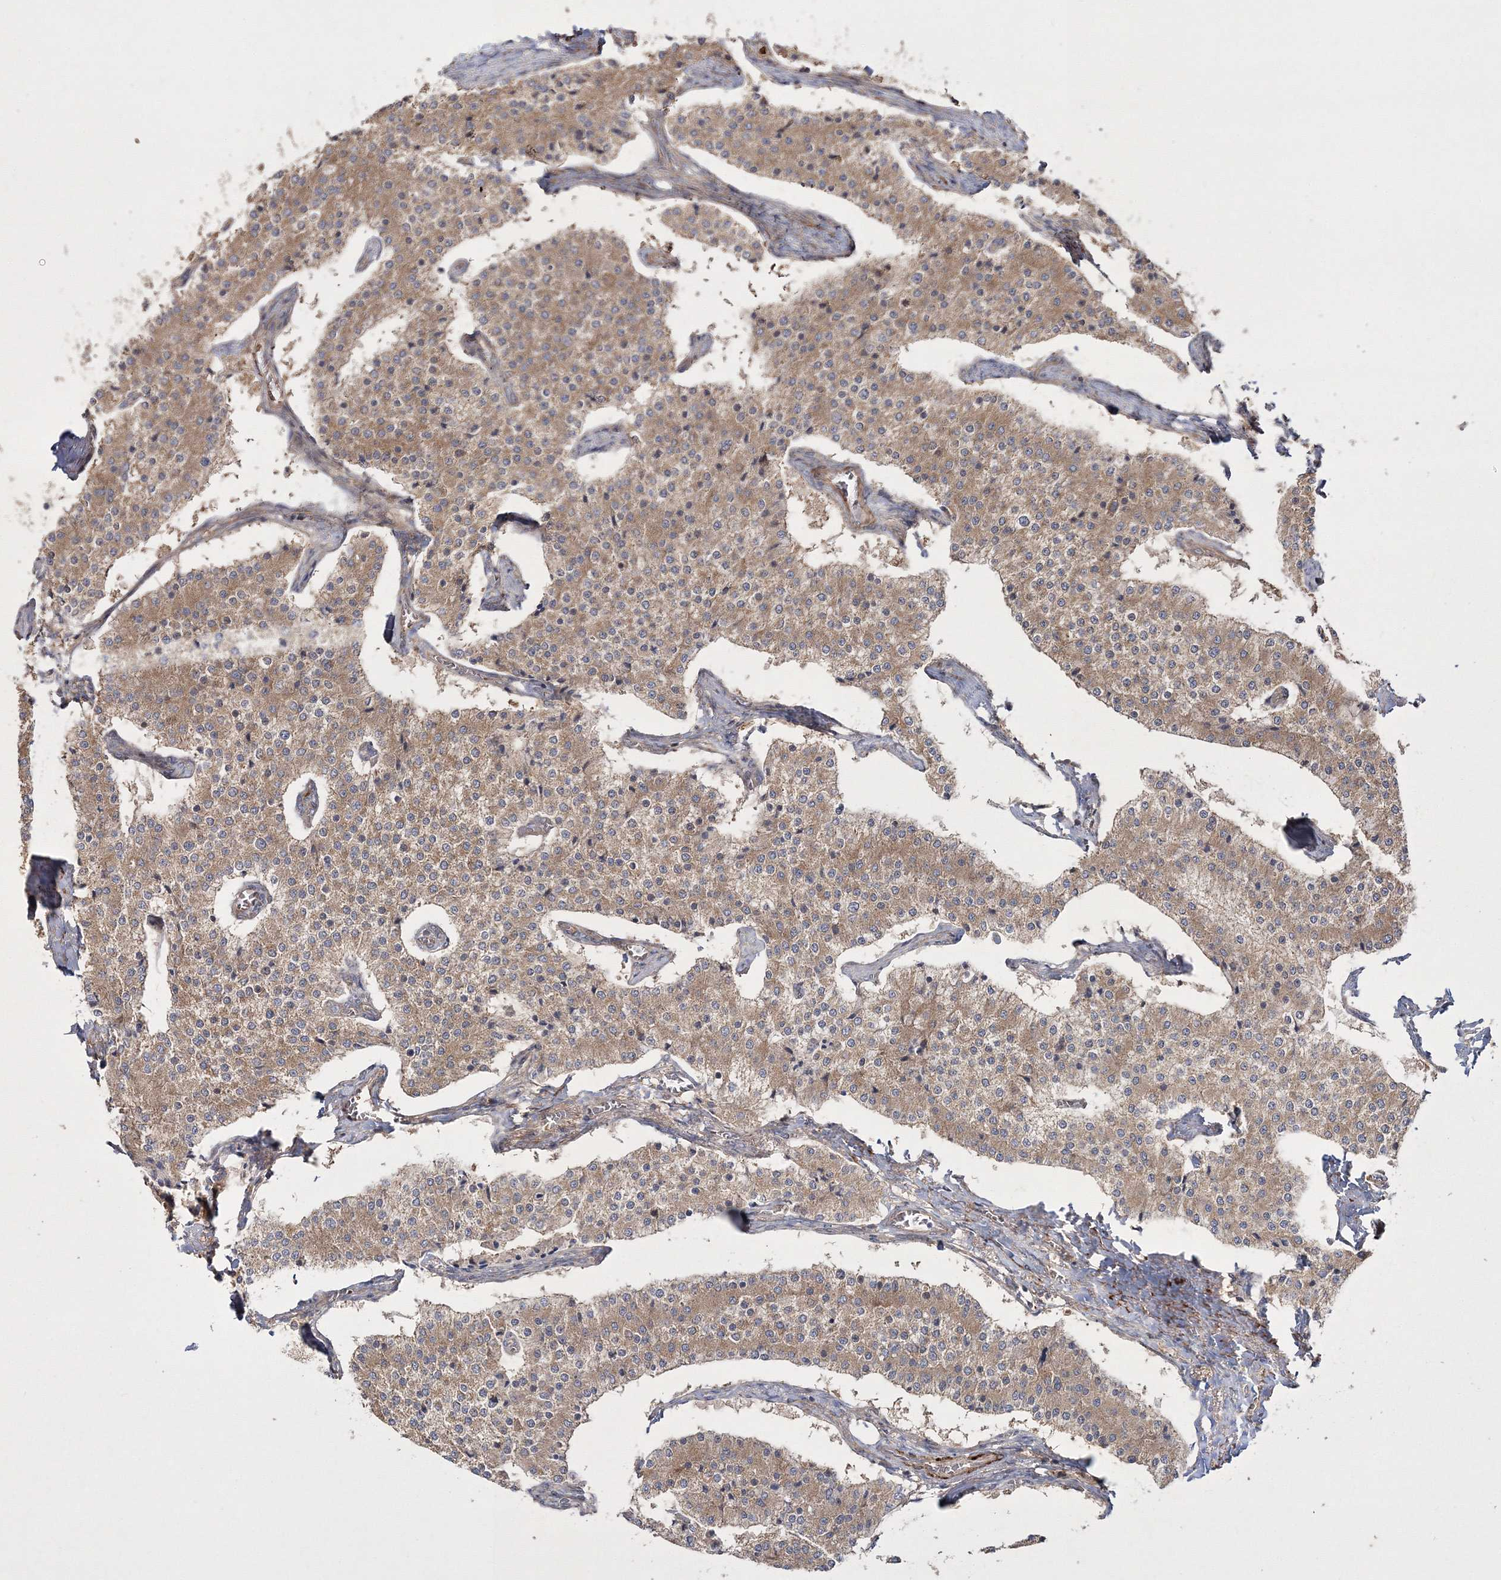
{"staining": {"intensity": "moderate", "quantity": ">75%", "location": "cytoplasmic/membranous"}, "tissue": "carcinoid", "cell_type": "Tumor cells", "image_type": "cancer", "snomed": [{"axis": "morphology", "description": "Carcinoid, malignant, NOS"}, {"axis": "topography", "description": "Colon"}], "caption": "There is medium levels of moderate cytoplasmic/membranous expression in tumor cells of carcinoid (malignant), as demonstrated by immunohistochemical staining (brown color).", "gene": "ZSWIM6", "patient": {"sex": "female", "age": 52}}